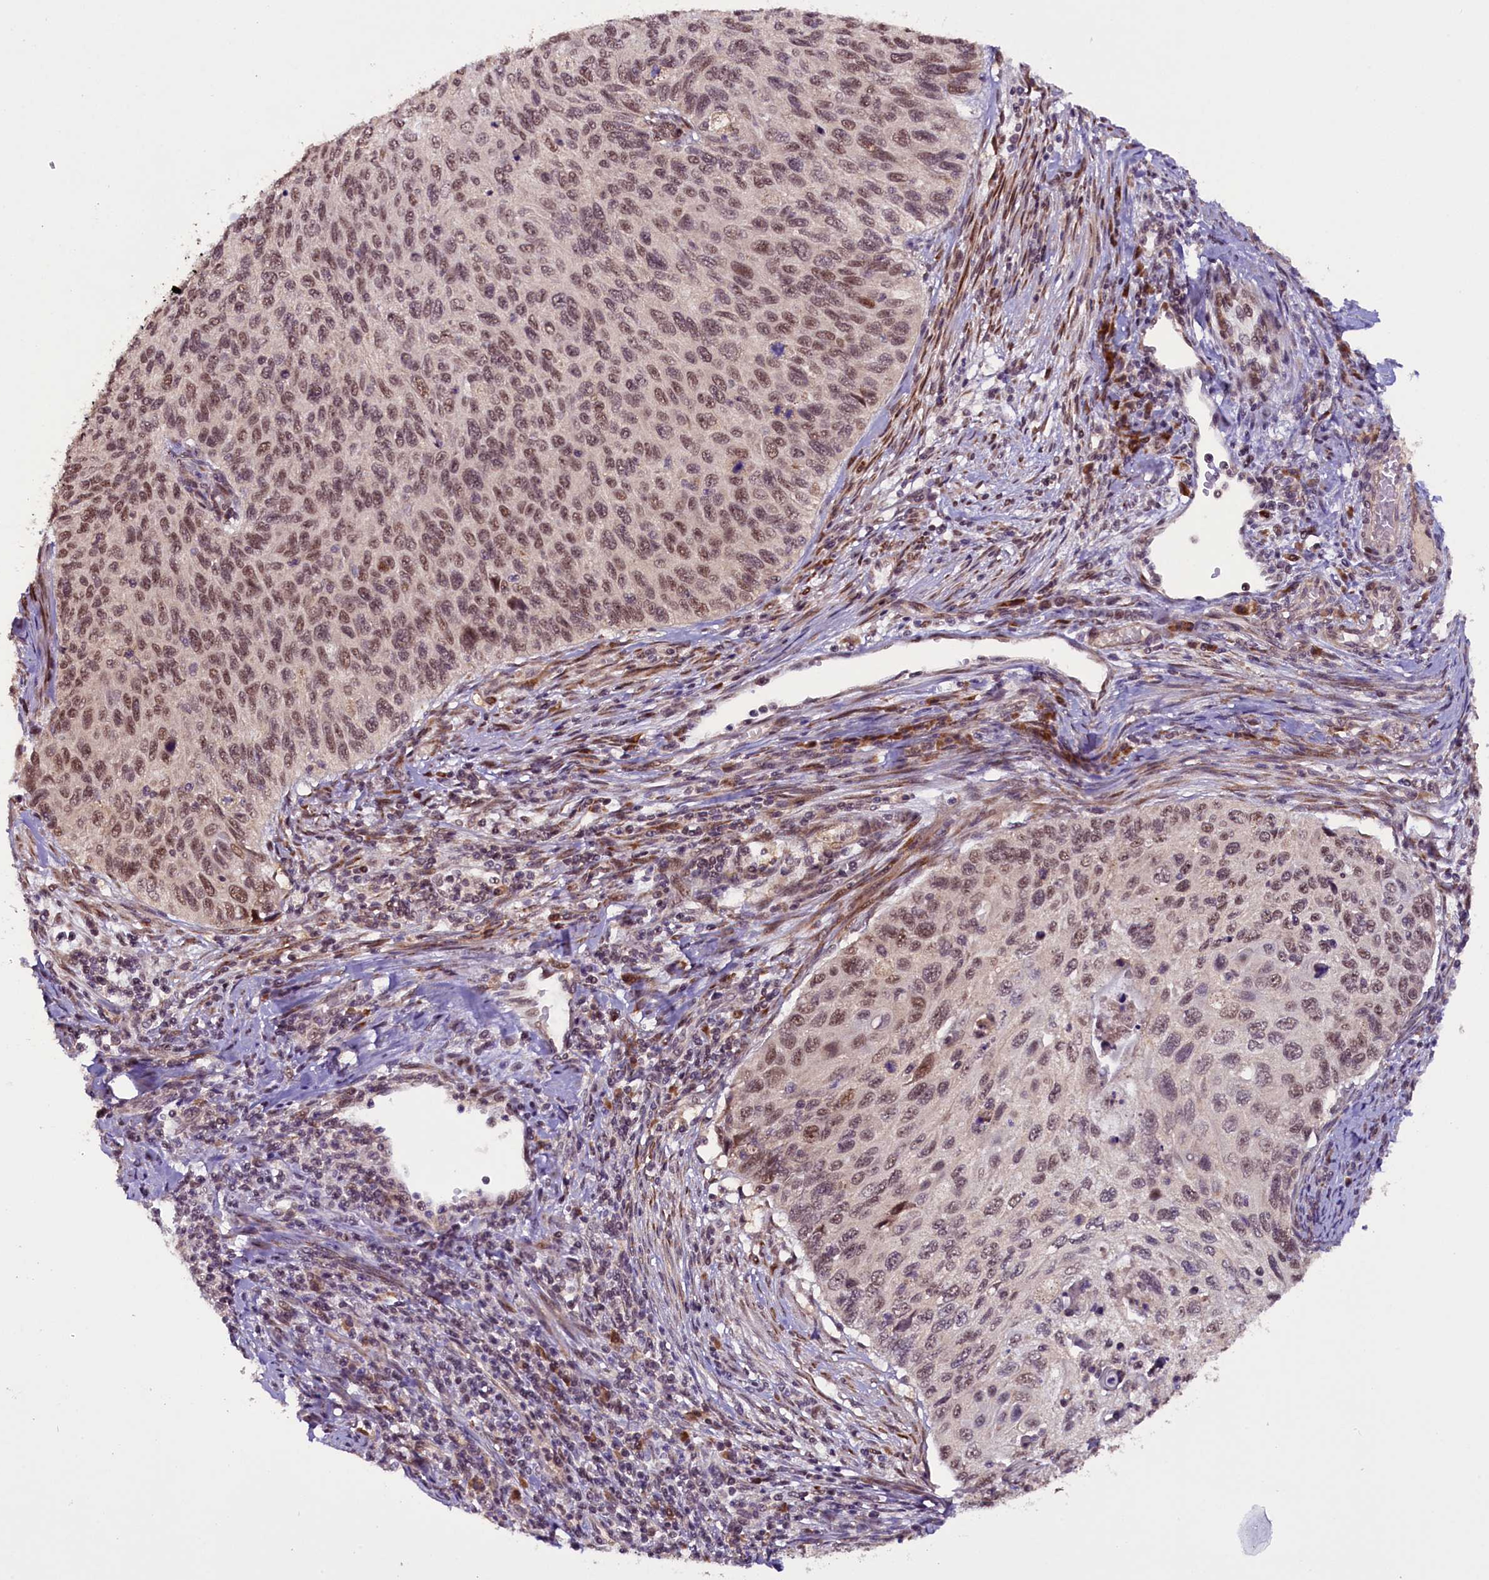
{"staining": {"intensity": "moderate", "quantity": ">75%", "location": "nuclear"}, "tissue": "cervical cancer", "cell_type": "Tumor cells", "image_type": "cancer", "snomed": [{"axis": "morphology", "description": "Squamous cell carcinoma, NOS"}, {"axis": "topography", "description": "Cervix"}], "caption": "Immunohistochemistry (IHC) staining of cervical cancer, which exhibits medium levels of moderate nuclear staining in approximately >75% of tumor cells indicating moderate nuclear protein positivity. The staining was performed using DAB (3,3'-diaminobenzidine) (brown) for protein detection and nuclei were counterstained in hematoxylin (blue).", "gene": "RPUSD2", "patient": {"sex": "female", "age": 70}}